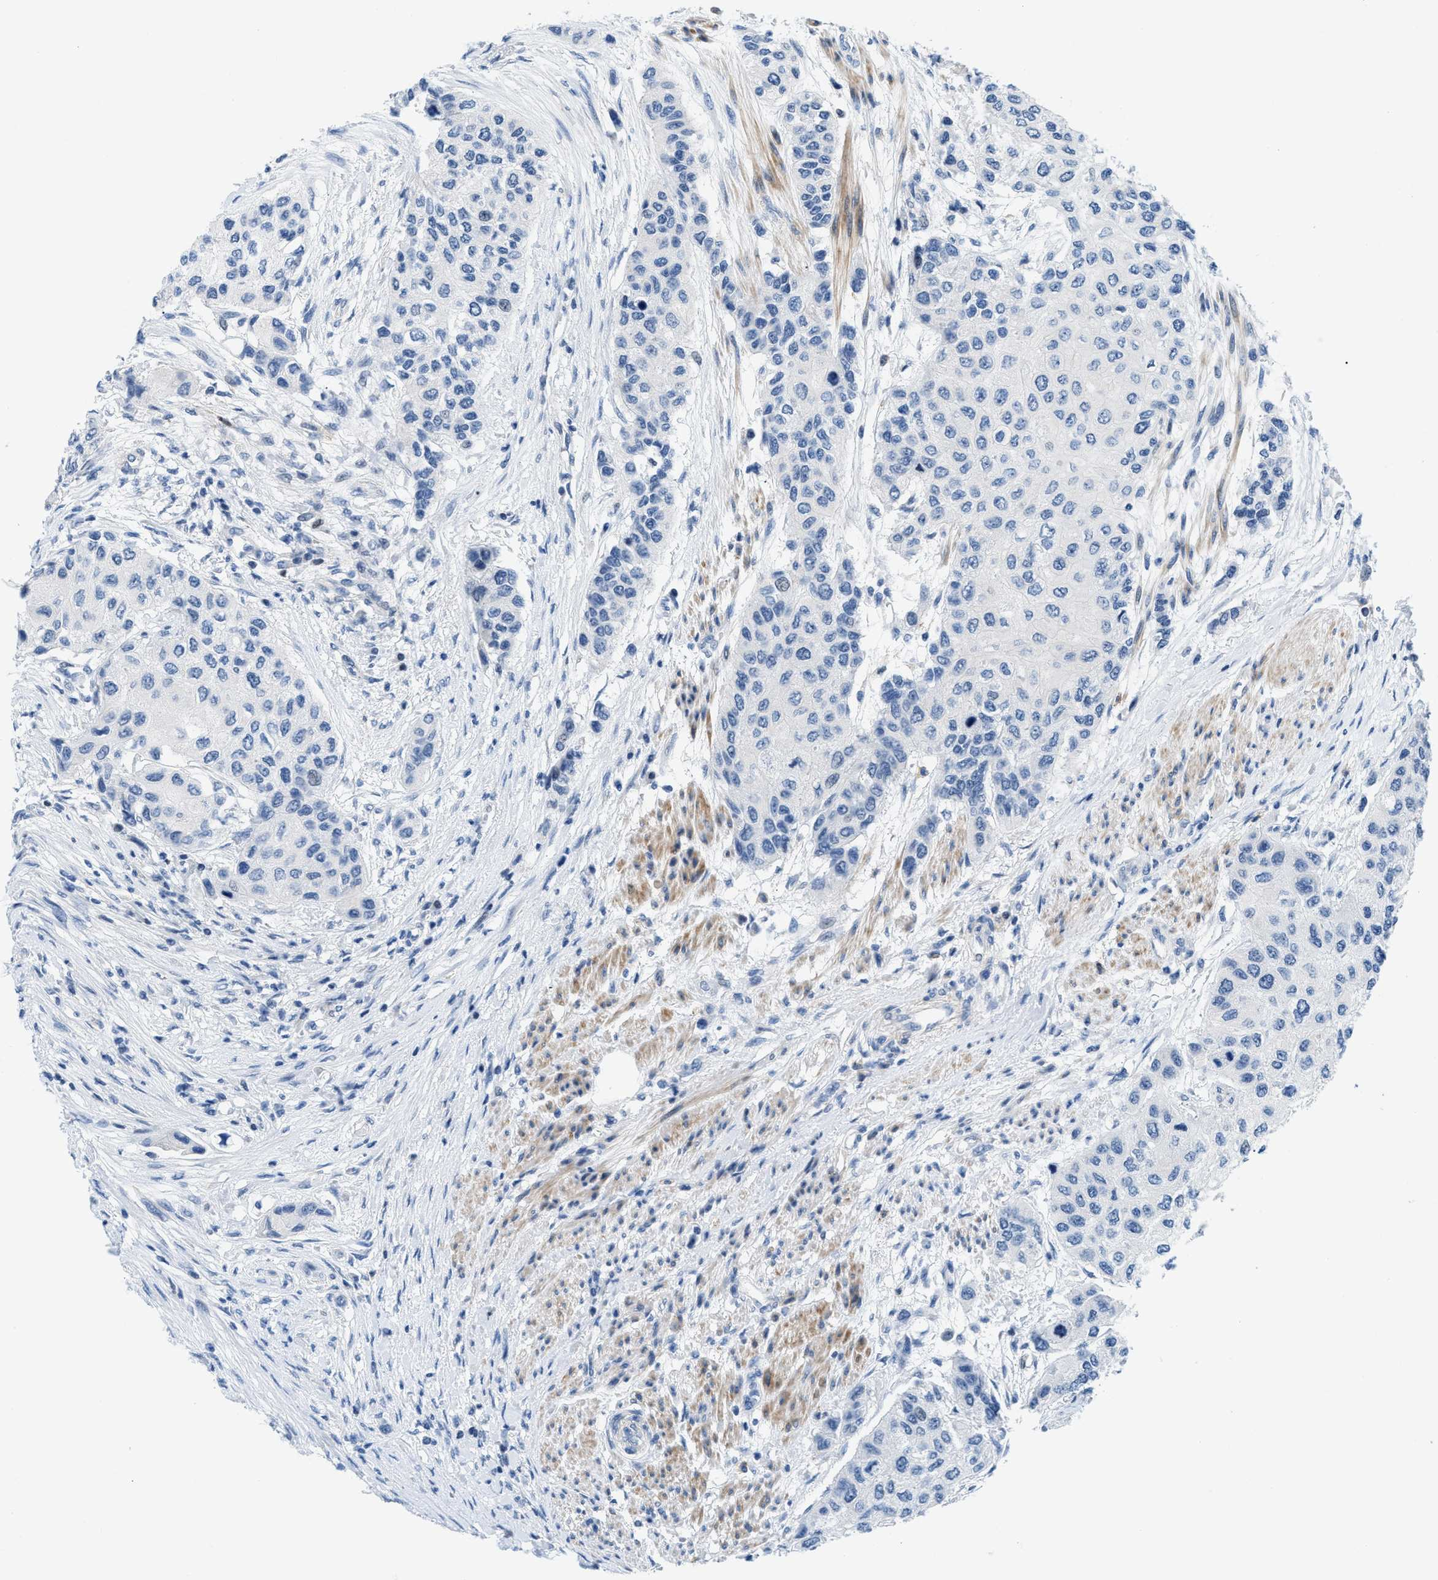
{"staining": {"intensity": "negative", "quantity": "none", "location": "none"}, "tissue": "urothelial cancer", "cell_type": "Tumor cells", "image_type": "cancer", "snomed": [{"axis": "morphology", "description": "Urothelial carcinoma, High grade"}, {"axis": "topography", "description": "Urinary bladder"}], "caption": "High power microscopy micrograph of an immunohistochemistry micrograph of urothelial cancer, revealing no significant staining in tumor cells.", "gene": "FDCSP", "patient": {"sex": "female", "age": 56}}